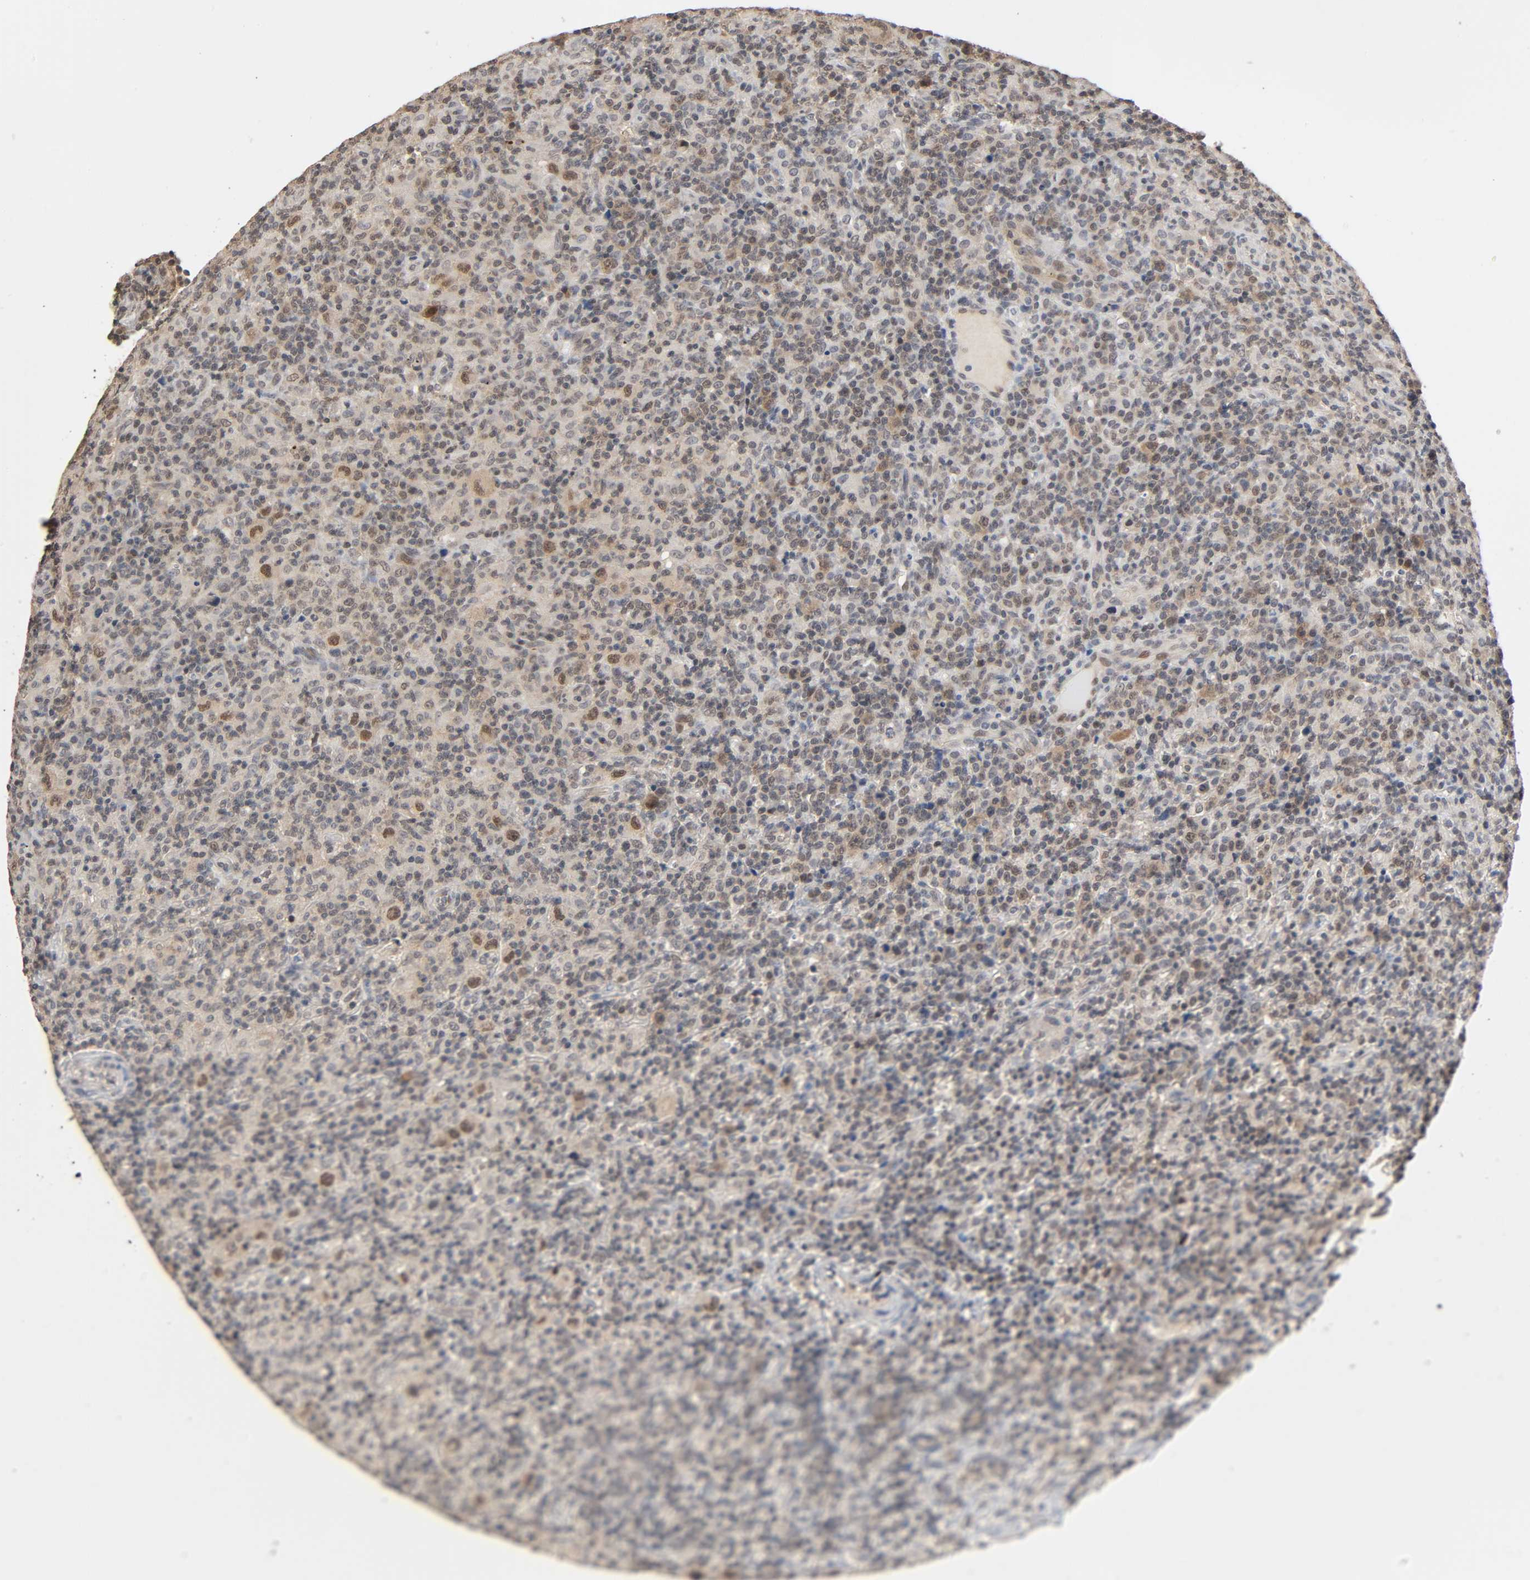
{"staining": {"intensity": "weak", "quantity": "25%-75%", "location": "cytoplasmic/membranous,nuclear"}, "tissue": "lymphoma", "cell_type": "Tumor cells", "image_type": "cancer", "snomed": [{"axis": "morphology", "description": "Hodgkin's disease, NOS"}, {"axis": "topography", "description": "Lymph node"}], "caption": "Brown immunohistochemical staining in human Hodgkin's disease reveals weak cytoplasmic/membranous and nuclear staining in about 25%-75% of tumor cells.", "gene": "HTR1E", "patient": {"sex": "male", "age": 65}}